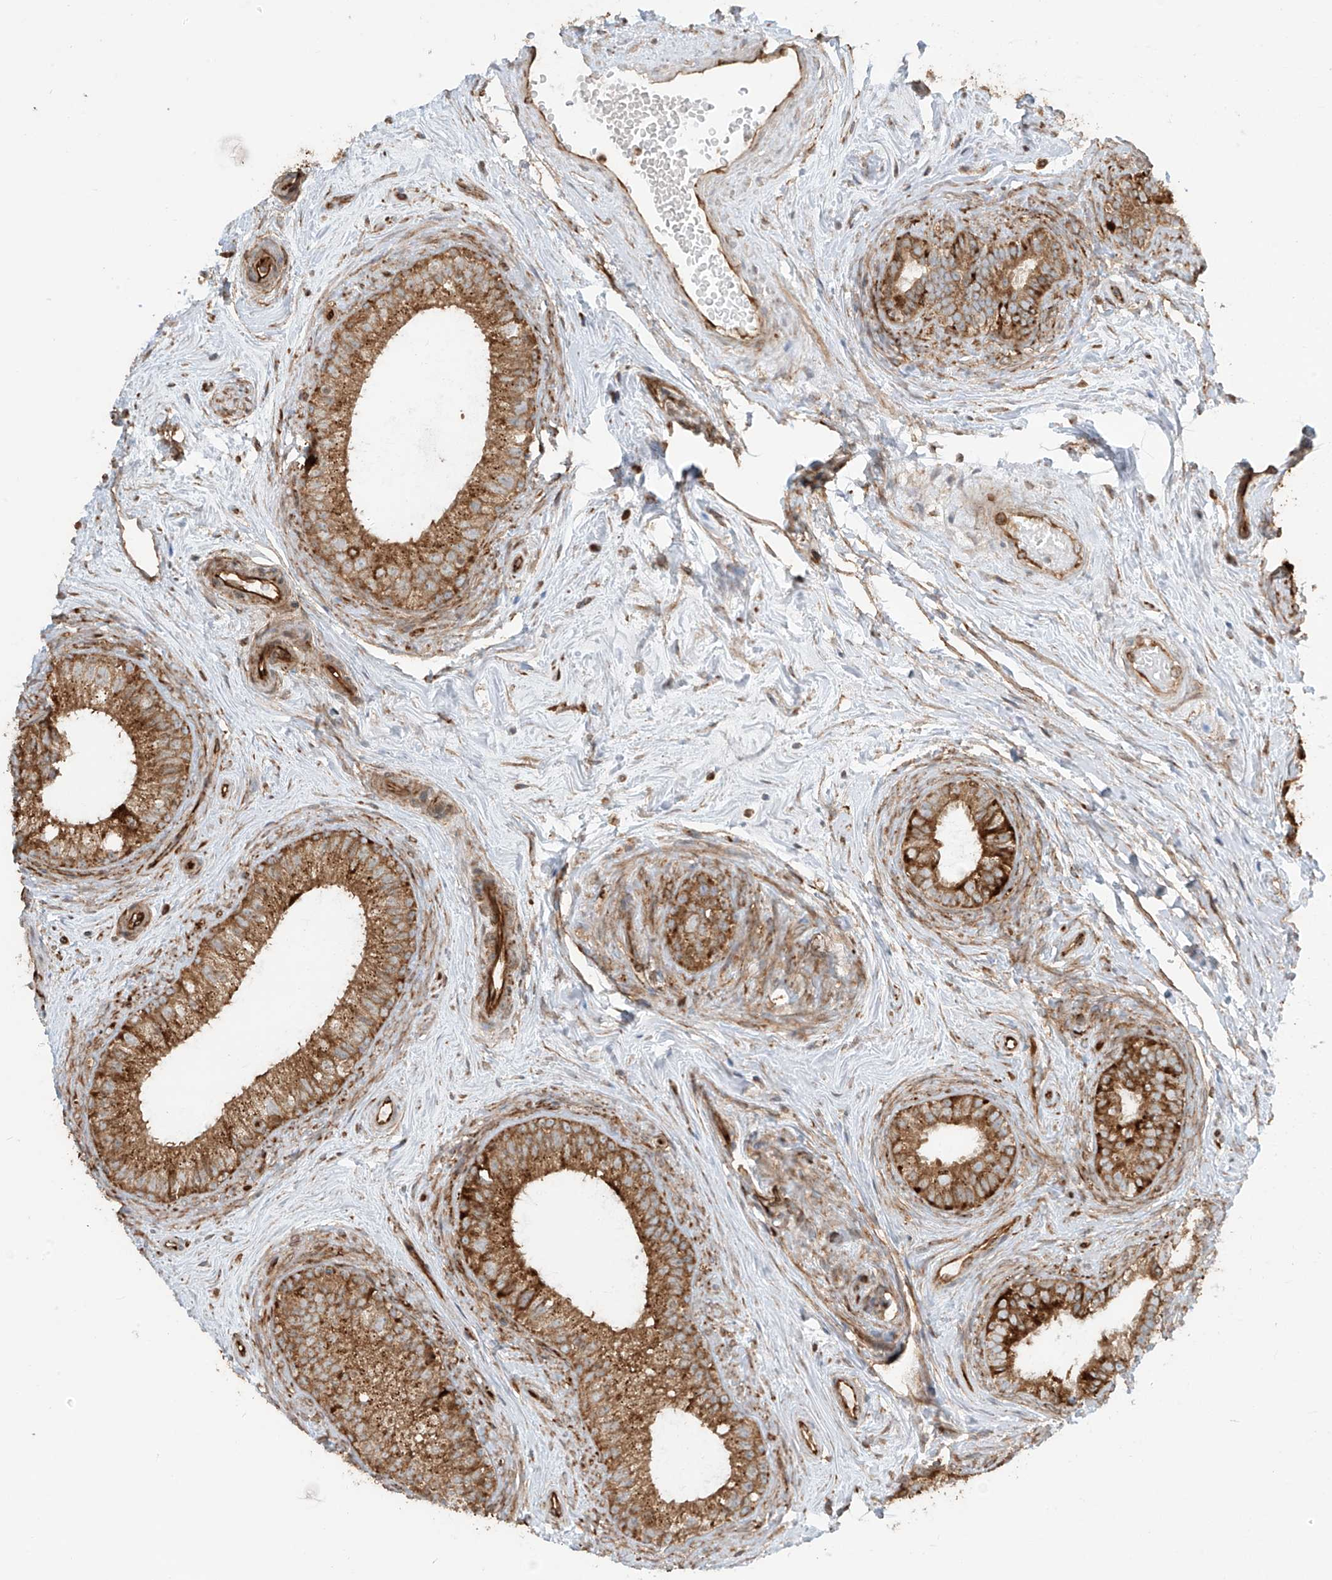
{"staining": {"intensity": "moderate", "quantity": ">75%", "location": "cytoplasmic/membranous"}, "tissue": "epididymis", "cell_type": "Glandular cells", "image_type": "normal", "snomed": [{"axis": "morphology", "description": "Normal tissue, NOS"}, {"axis": "topography", "description": "Epididymis"}], "caption": "A micrograph of epididymis stained for a protein reveals moderate cytoplasmic/membranous brown staining in glandular cells. (IHC, brightfield microscopy, high magnification).", "gene": "EIF5B", "patient": {"sex": "male", "age": 71}}